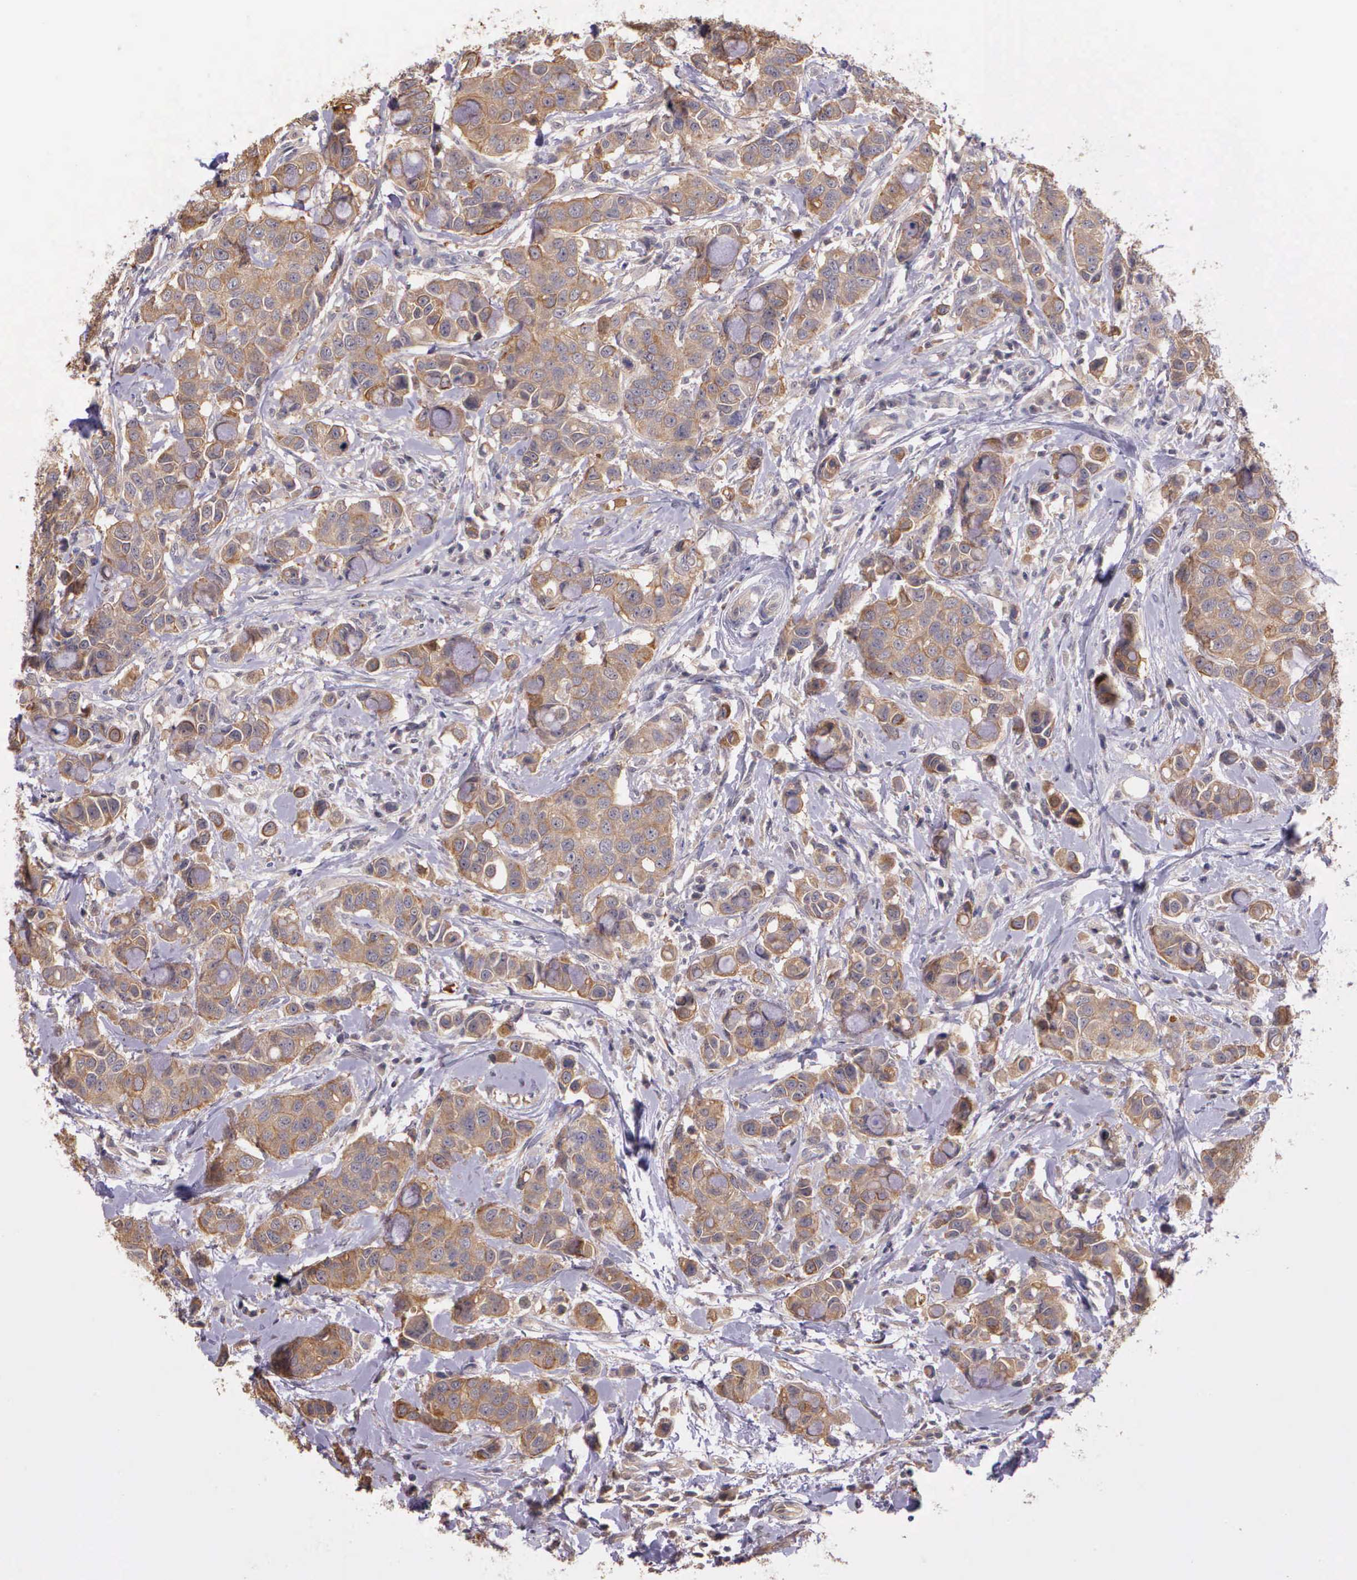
{"staining": {"intensity": "moderate", "quantity": ">75%", "location": "cytoplasmic/membranous"}, "tissue": "breast cancer", "cell_type": "Tumor cells", "image_type": "cancer", "snomed": [{"axis": "morphology", "description": "Duct carcinoma"}, {"axis": "topography", "description": "Breast"}], "caption": "A brown stain shows moderate cytoplasmic/membranous staining of a protein in human breast cancer tumor cells.", "gene": "IGBP1", "patient": {"sex": "female", "age": 27}}